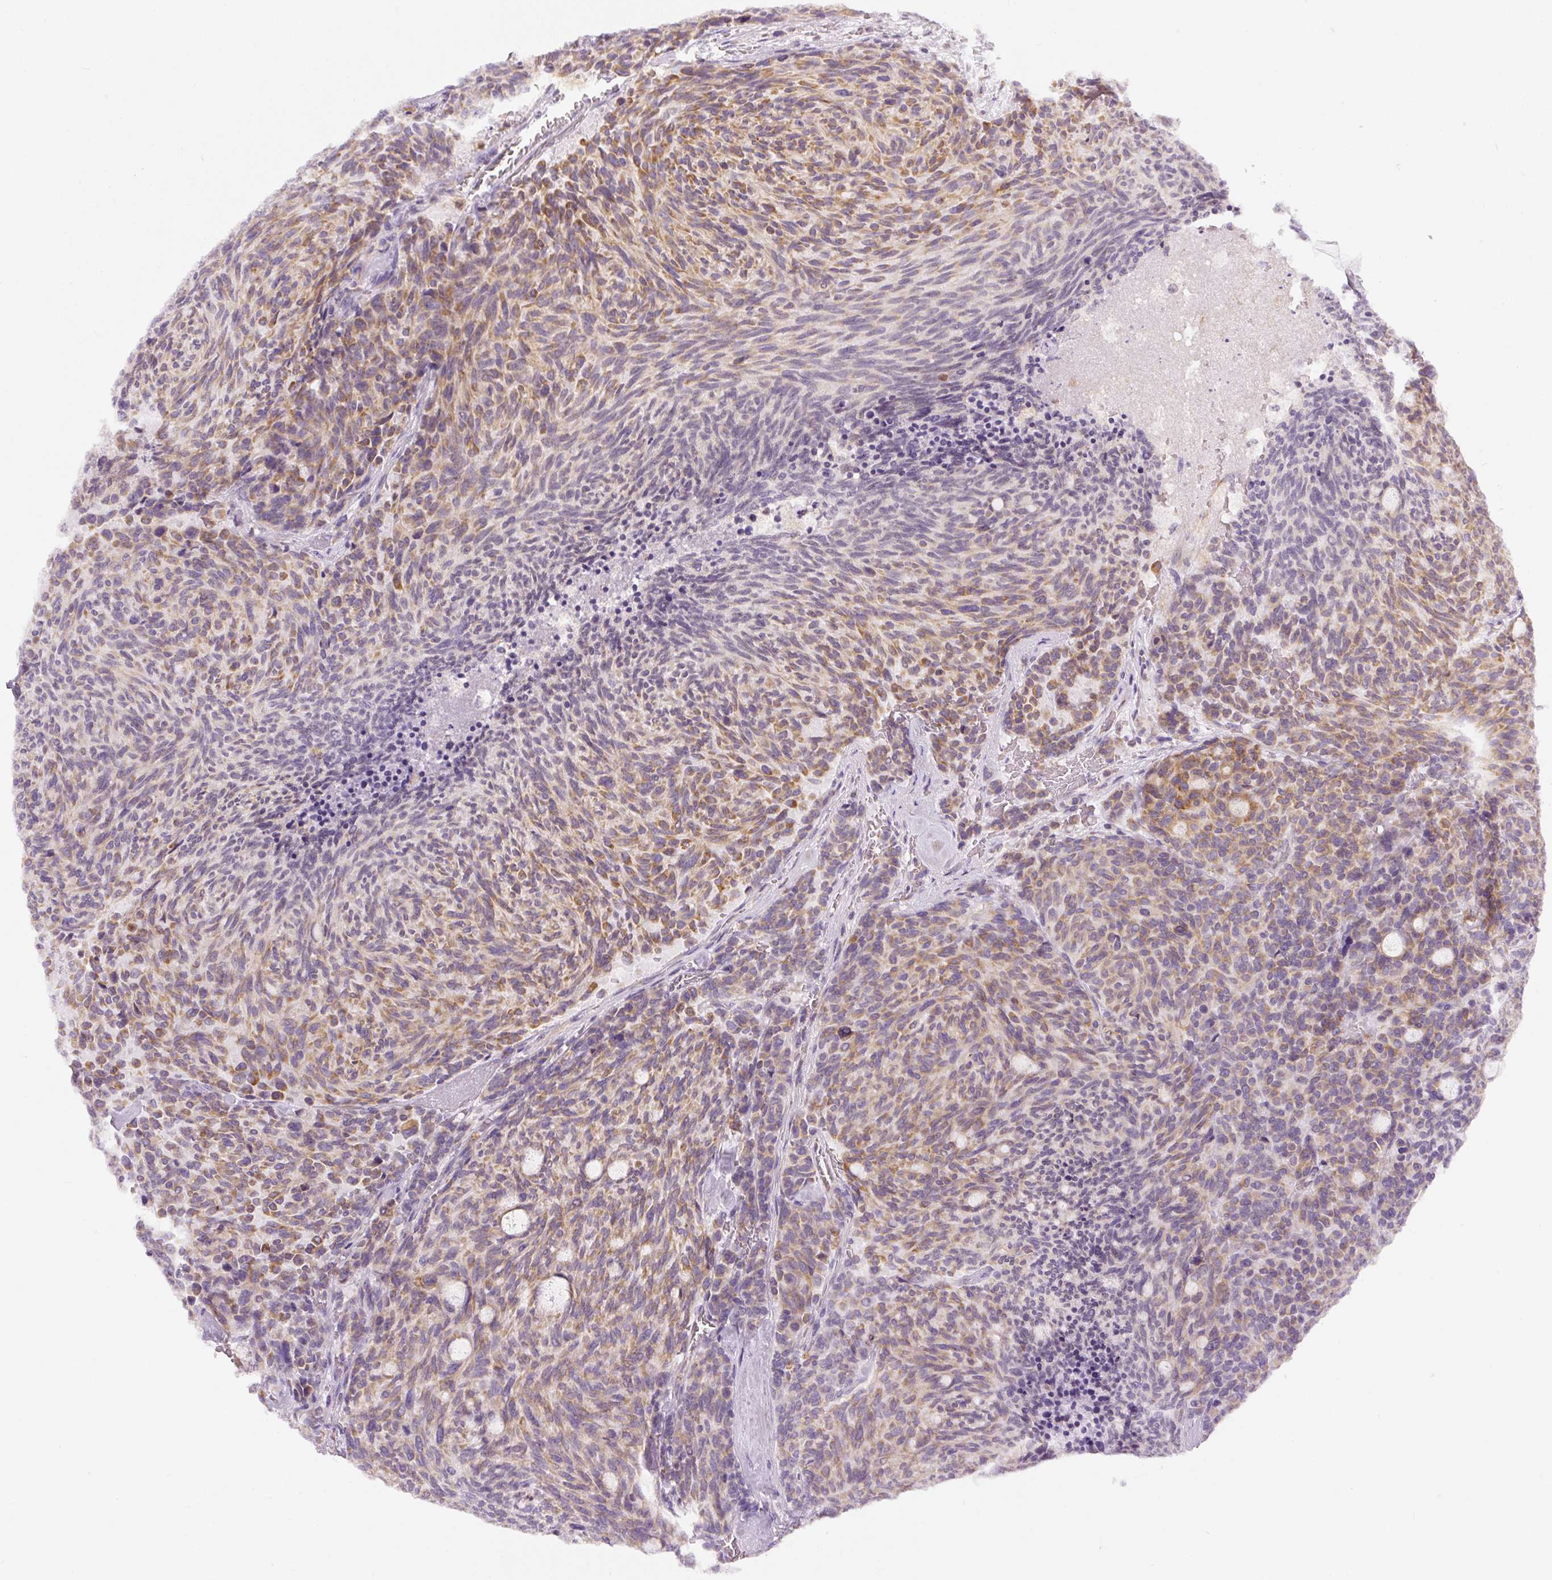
{"staining": {"intensity": "moderate", "quantity": "25%-75%", "location": "cytoplasmic/membranous"}, "tissue": "carcinoid", "cell_type": "Tumor cells", "image_type": "cancer", "snomed": [{"axis": "morphology", "description": "Carcinoid, malignant, NOS"}, {"axis": "topography", "description": "Pancreas"}], "caption": "This is a histology image of immunohistochemistry (IHC) staining of carcinoid (malignant), which shows moderate staining in the cytoplasmic/membranous of tumor cells.", "gene": "DDOST", "patient": {"sex": "female", "age": 54}}